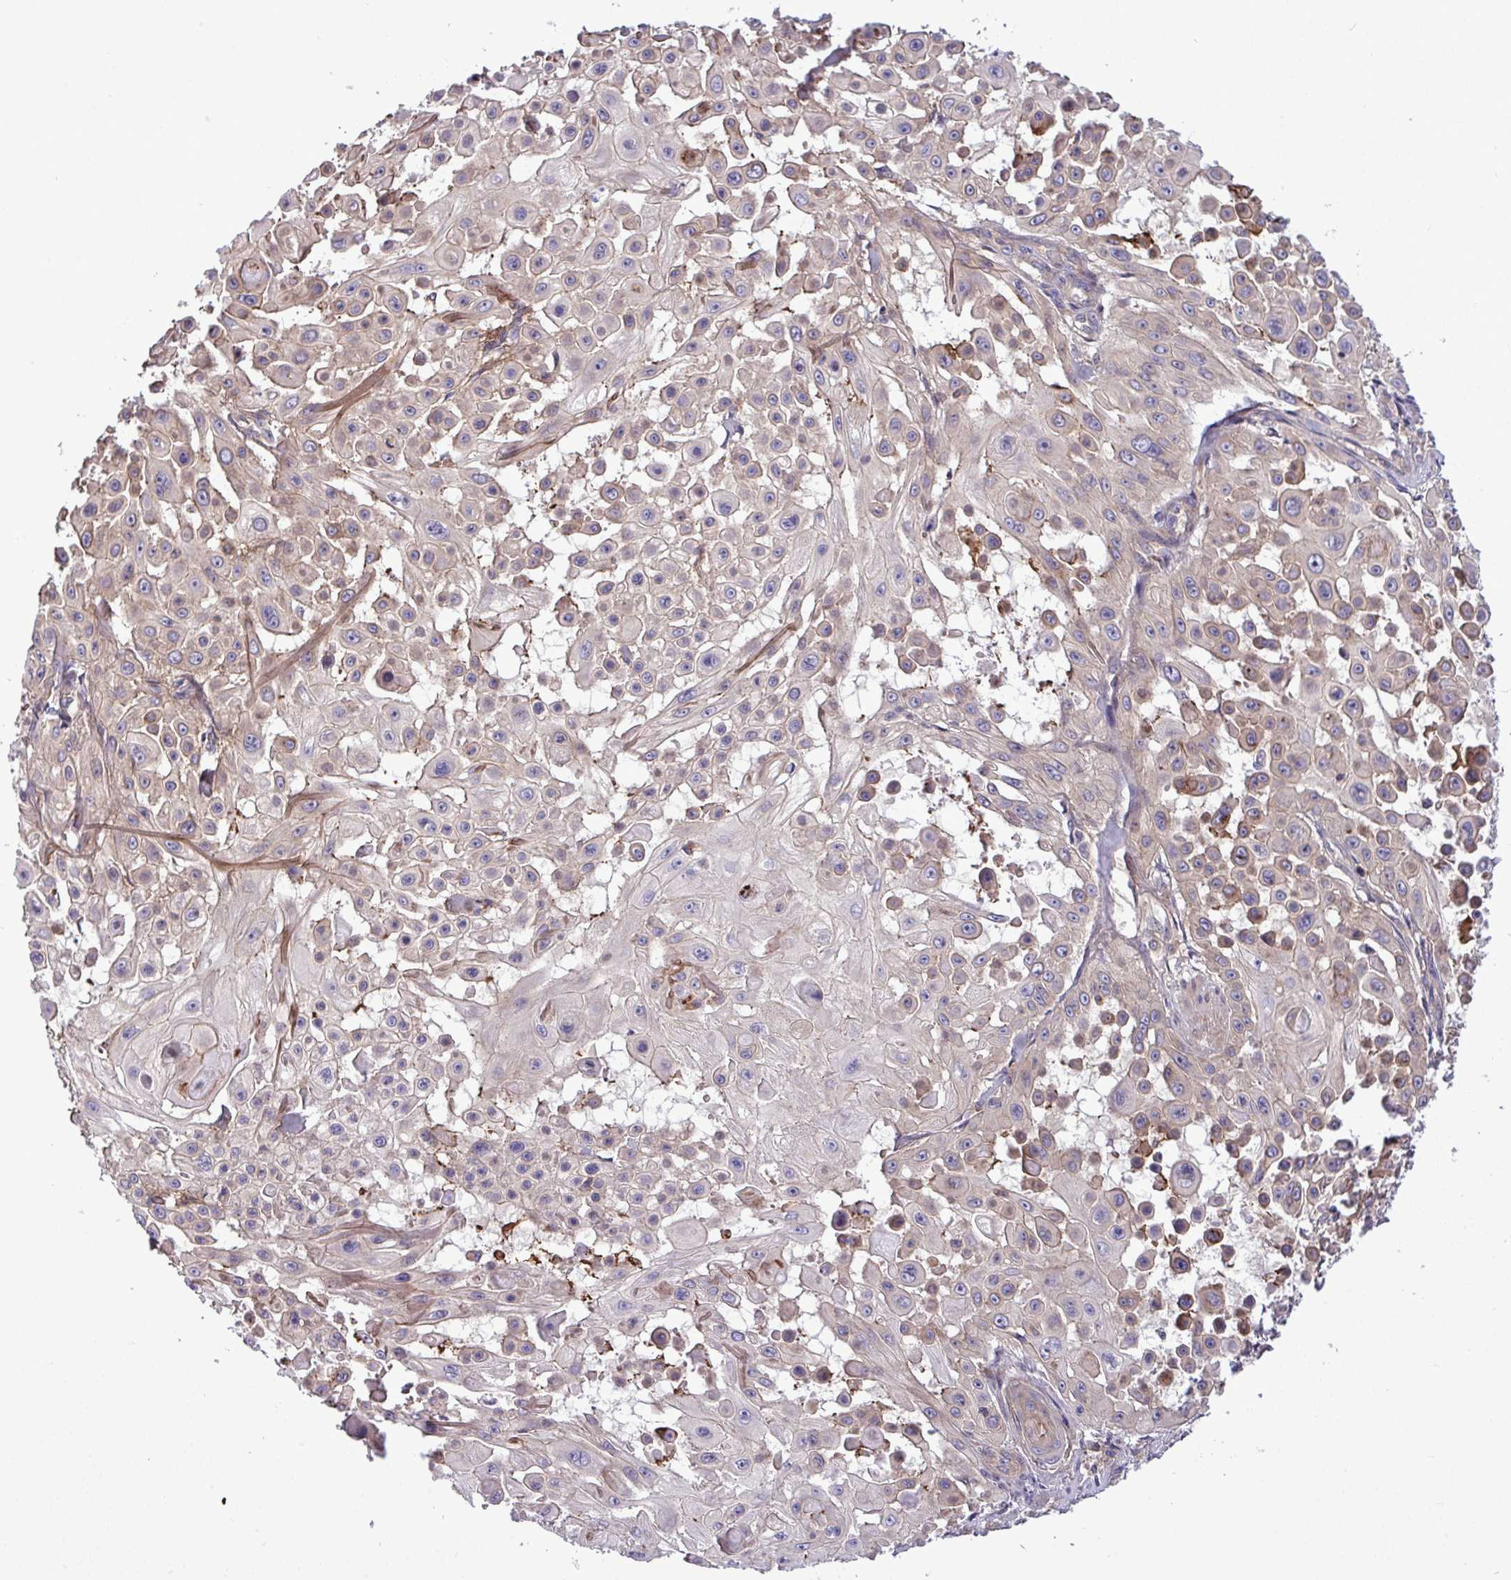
{"staining": {"intensity": "negative", "quantity": "none", "location": "none"}, "tissue": "skin cancer", "cell_type": "Tumor cells", "image_type": "cancer", "snomed": [{"axis": "morphology", "description": "Squamous cell carcinoma, NOS"}, {"axis": "topography", "description": "Skin"}], "caption": "Immunohistochemical staining of skin cancer (squamous cell carcinoma) shows no significant positivity in tumor cells. (Brightfield microscopy of DAB (3,3'-diaminobenzidine) immunohistochemistry at high magnification).", "gene": "GRB14", "patient": {"sex": "male", "age": 91}}